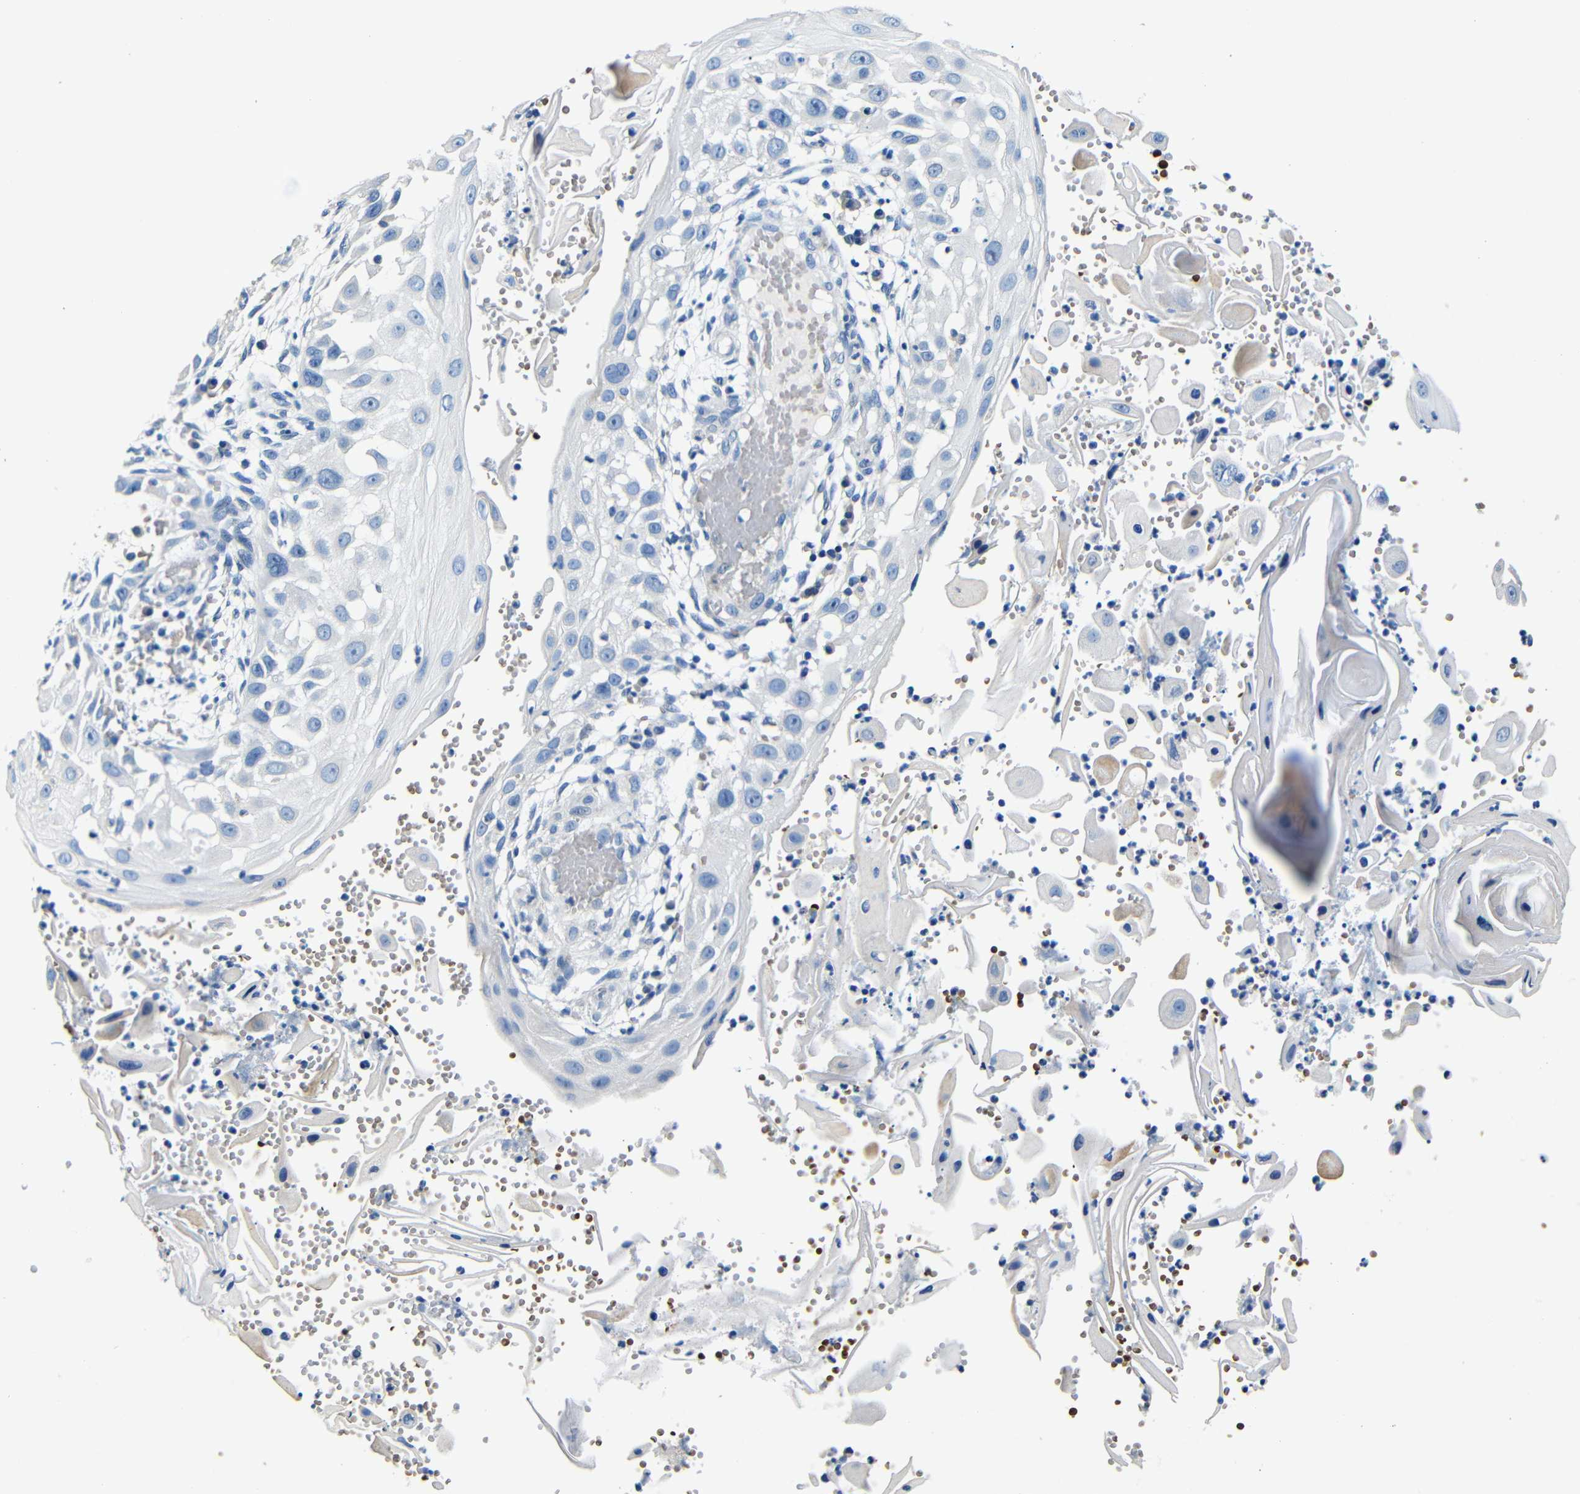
{"staining": {"intensity": "negative", "quantity": "none", "location": "none"}, "tissue": "skin cancer", "cell_type": "Tumor cells", "image_type": "cancer", "snomed": [{"axis": "morphology", "description": "Squamous cell carcinoma, NOS"}, {"axis": "topography", "description": "Skin"}], "caption": "Immunohistochemistry (IHC) histopathology image of squamous cell carcinoma (skin) stained for a protein (brown), which exhibits no positivity in tumor cells.", "gene": "TNFAIP1", "patient": {"sex": "female", "age": 44}}